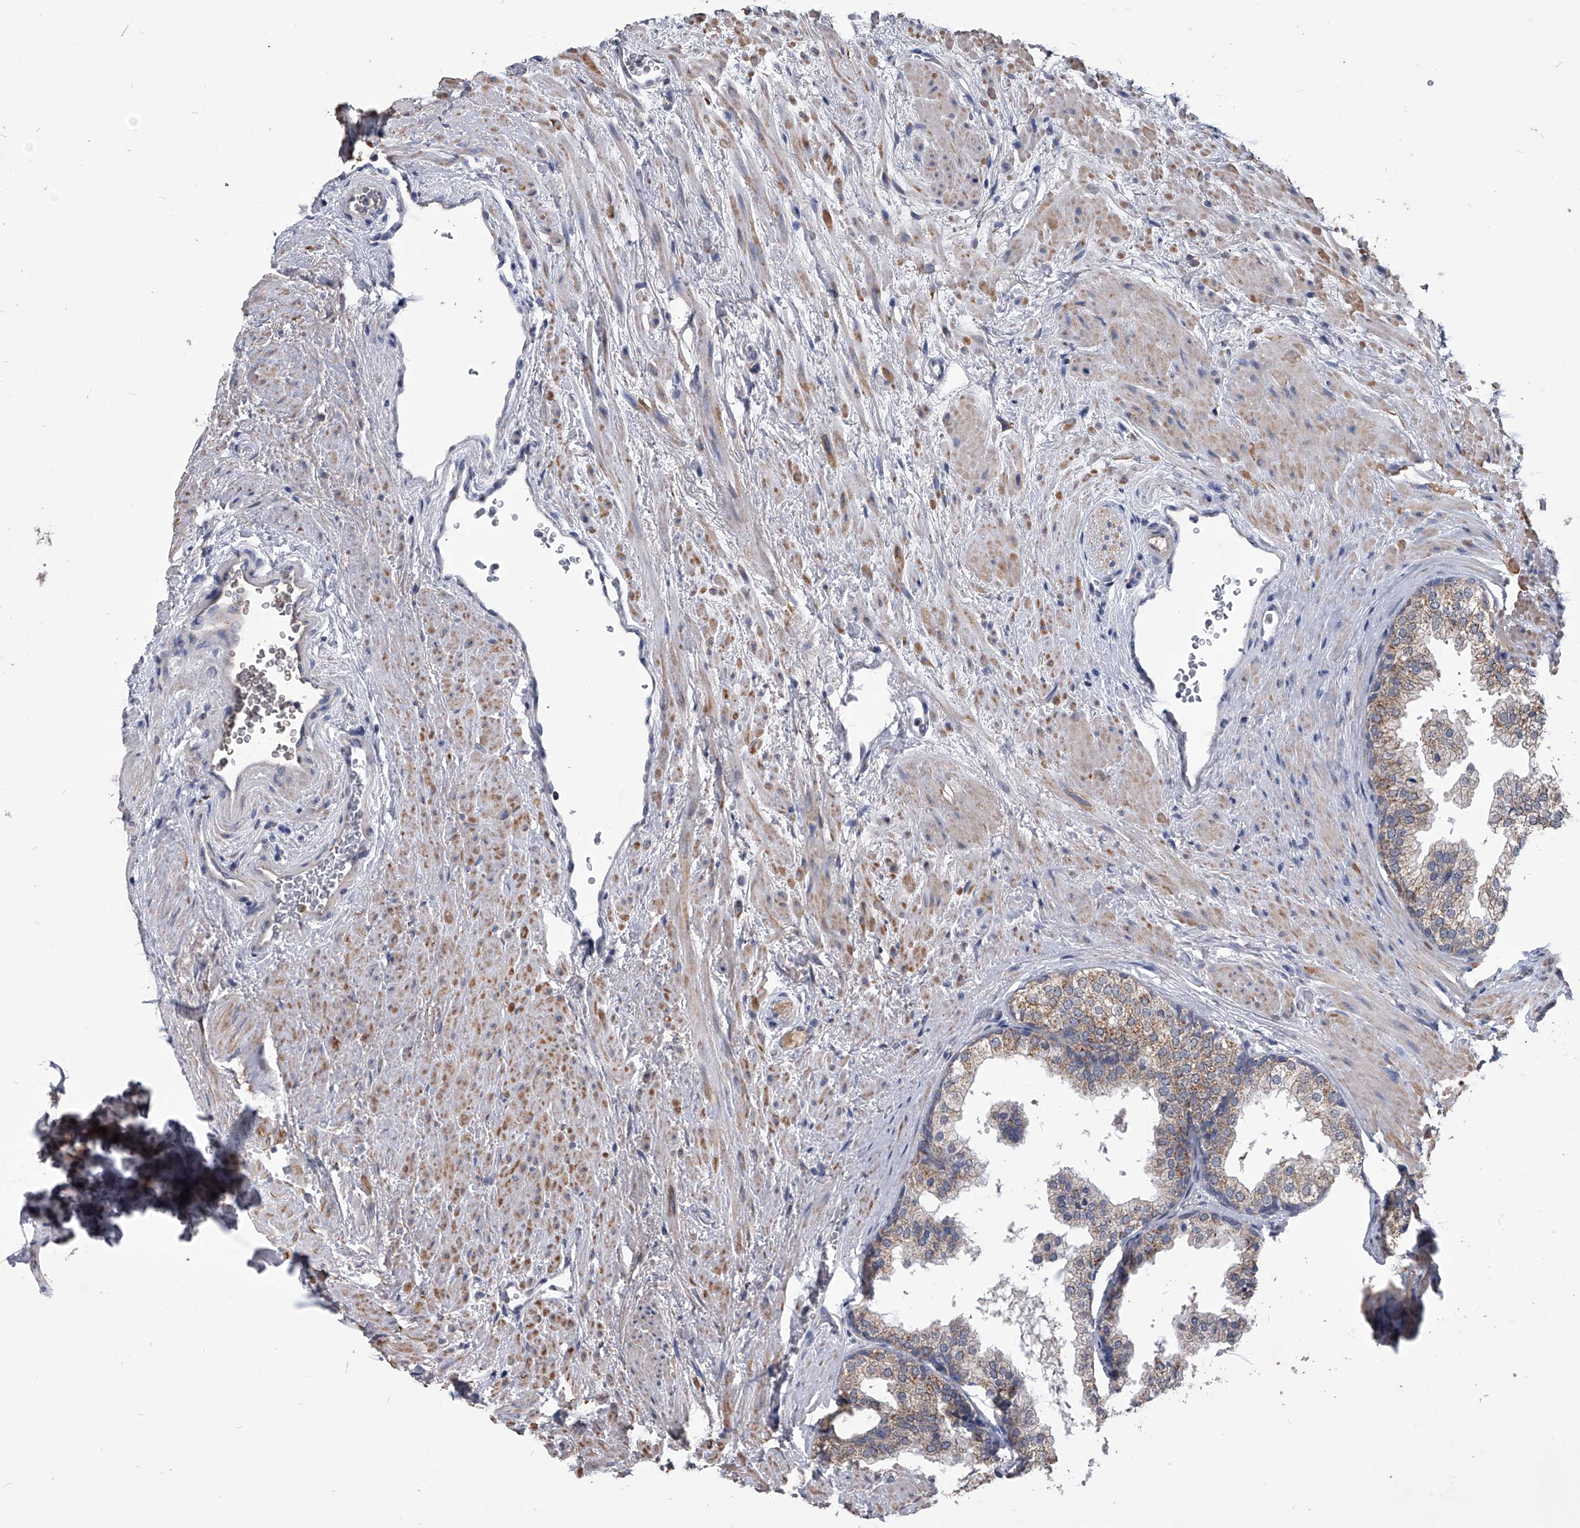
{"staining": {"intensity": "weak", "quantity": "25%-75%", "location": "cytoplasmic/membranous"}, "tissue": "prostate", "cell_type": "Glandular cells", "image_type": "normal", "snomed": [{"axis": "morphology", "description": "Normal tissue, NOS"}, {"axis": "topography", "description": "Prostate"}], "caption": "Weak cytoplasmic/membranous staining is identified in approximately 25%-75% of glandular cells in normal prostate.", "gene": "OAT", "patient": {"sex": "male", "age": 48}}